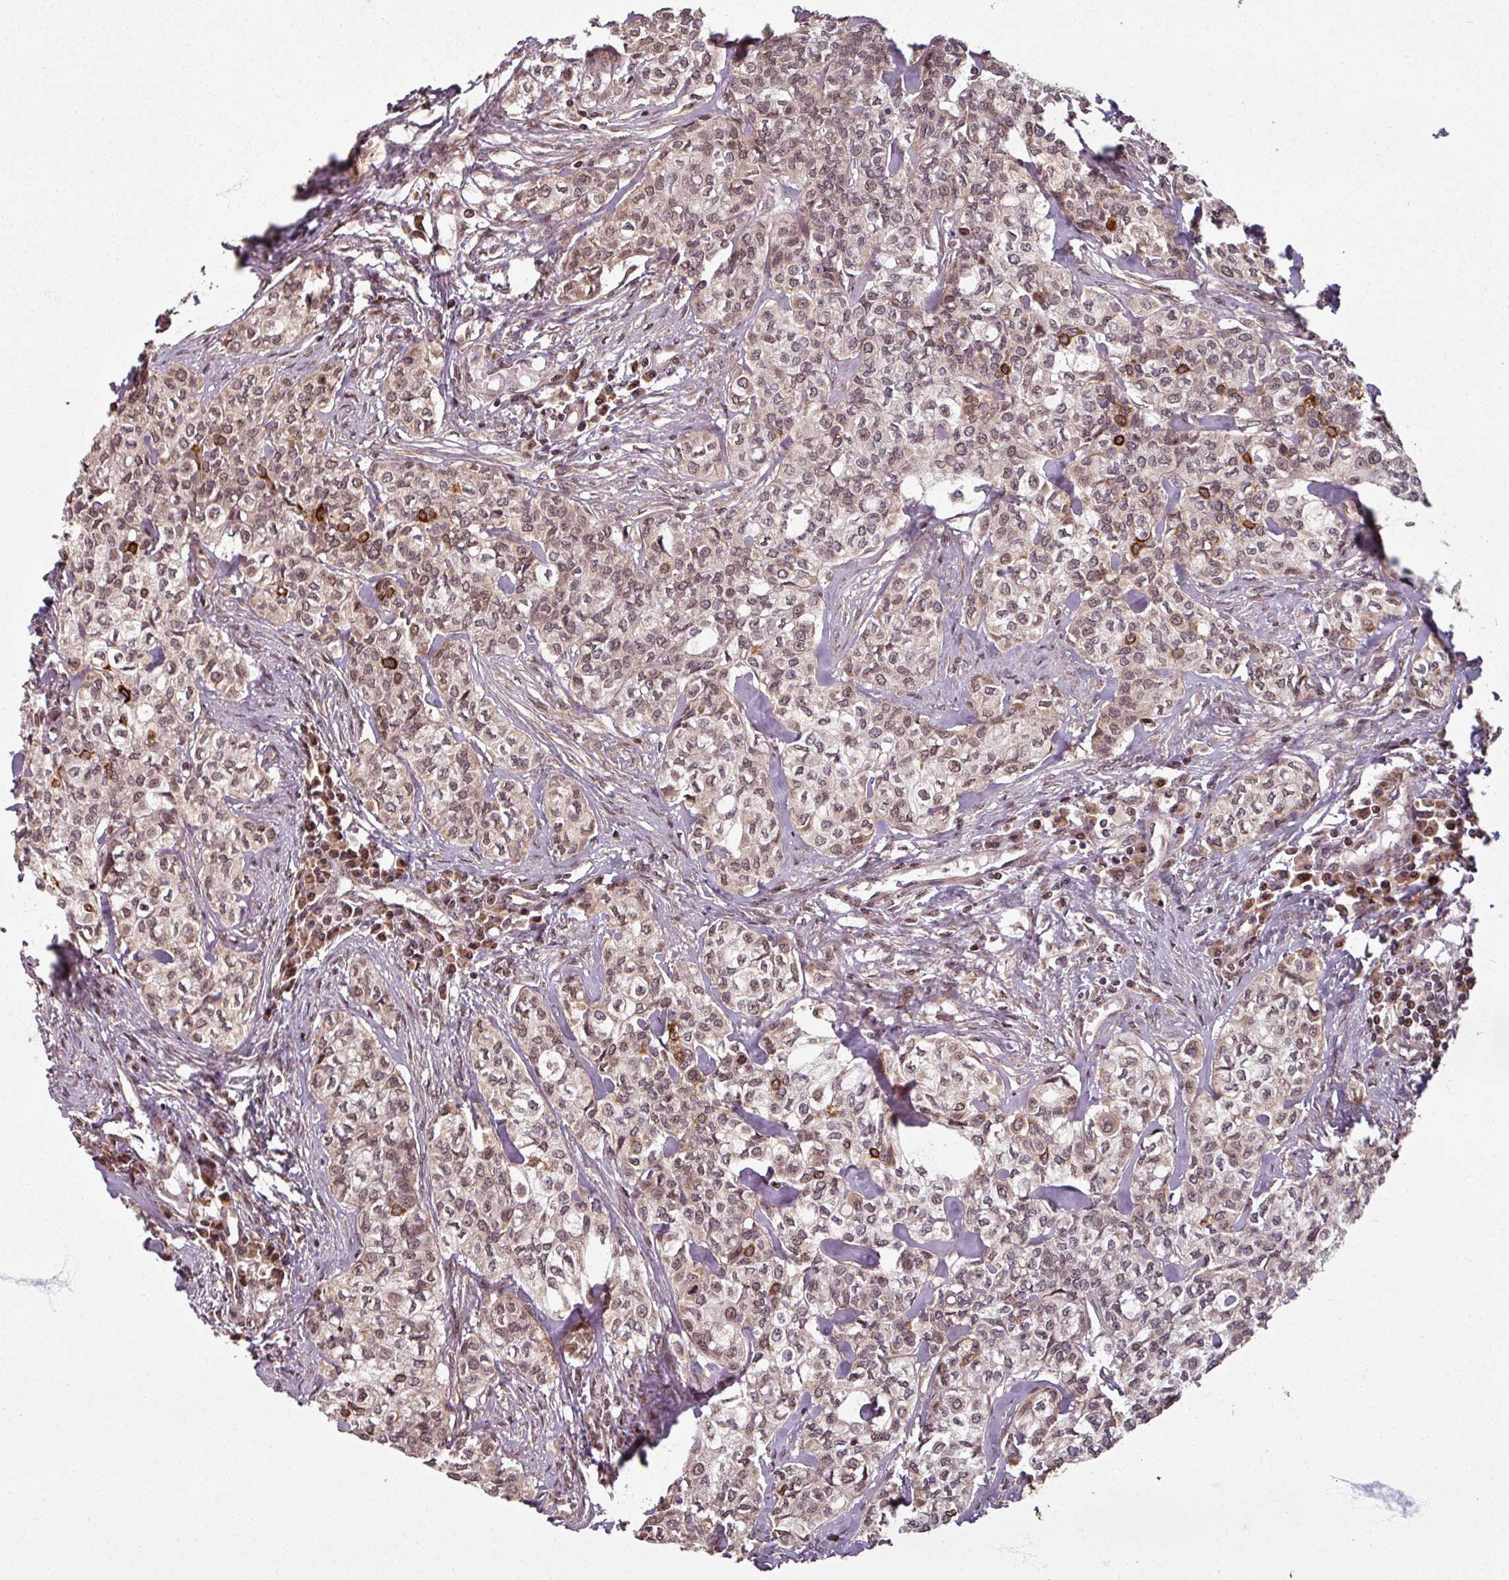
{"staining": {"intensity": "moderate", "quantity": "25%-75%", "location": "nuclear"}, "tissue": "head and neck cancer", "cell_type": "Tumor cells", "image_type": "cancer", "snomed": [{"axis": "morphology", "description": "Adenocarcinoma, NOS"}, {"axis": "topography", "description": "Head-Neck"}], "caption": "Brown immunohistochemical staining in human head and neck cancer exhibits moderate nuclear positivity in about 25%-75% of tumor cells.", "gene": "SWI5", "patient": {"sex": "male", "age": 81}}